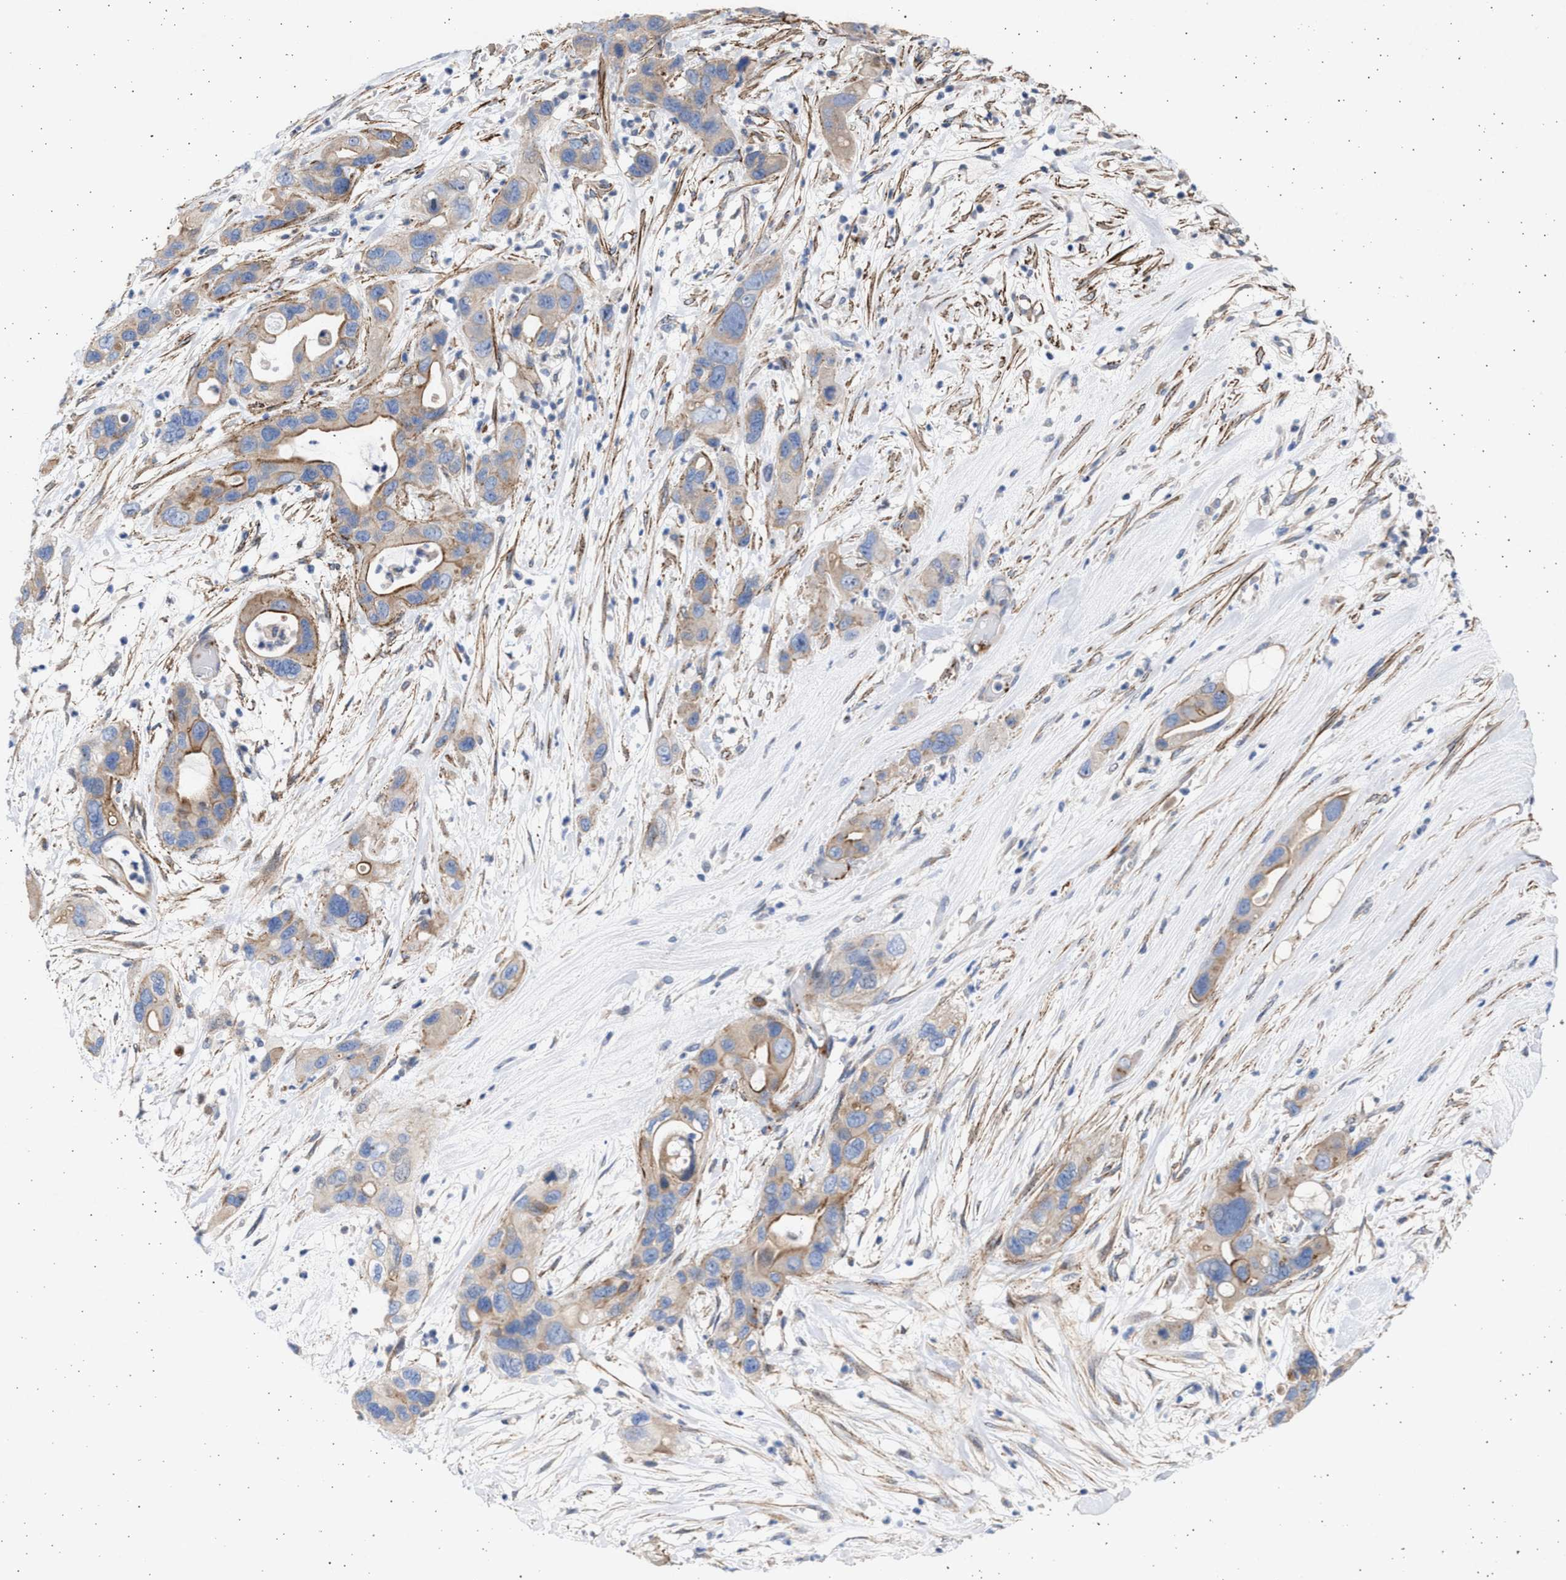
{"staining": {"intensity": "moderate", "quantity": "<25%", "location": "cytoplasmic/membranous"}, "tissue": "pancreatic cancer", "cell_type": "Tumor cells", "image_type": "cancer", "snomed": [{"axis": "morphology", "description": "Adenocarcinoma, NOS"}, {"axis": "topography", "description": "Pancreas"}], "caption": "Brown immunohistochemical staining in human pancreatic adenocarcinoma reveals moderate cytoplasmic/membranous positivity in about <25% of tumor cells.", "gene": "NBR1", "patient": {"sex": "female", "age": 71}}